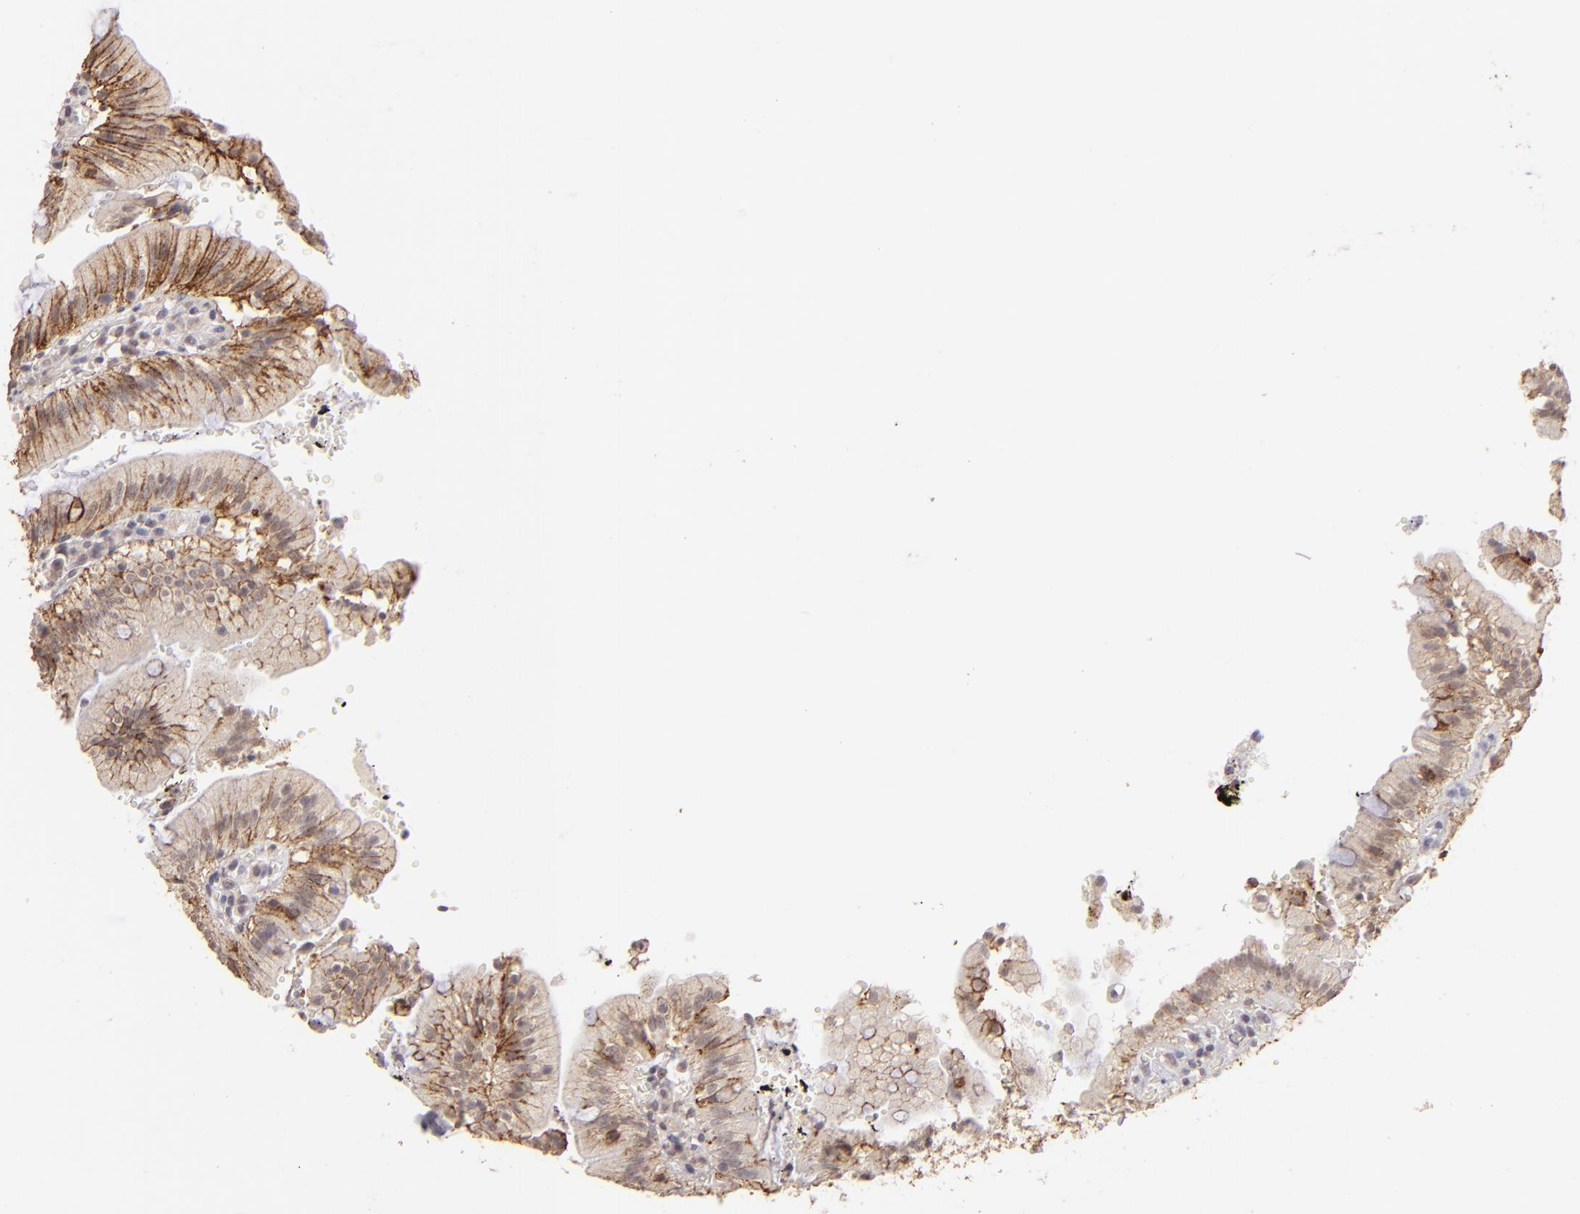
{"staining": {"intensity": "strong", "quantity": ">75%", "location": "cytoplasmic/membranous"}, "tissue": "small intestine", "cell_type": "Glandular cells", "image_type": "normal", "snomed": [{"axis": "morphology", "description": "Normal tissue, NOS"}, {"axis": "topography", "description": "Small intestine"}], "caption": "Immunohistochemistry (IHC) photomicrograph of normal small intestine stained for a protein (brown), which demonstrates high levels of strong cytoplasmic/membranous positivity in approximately >75% of glandular cells.", "gene": "CLDN1", "patient": {"sex": "male", "age": 71}}